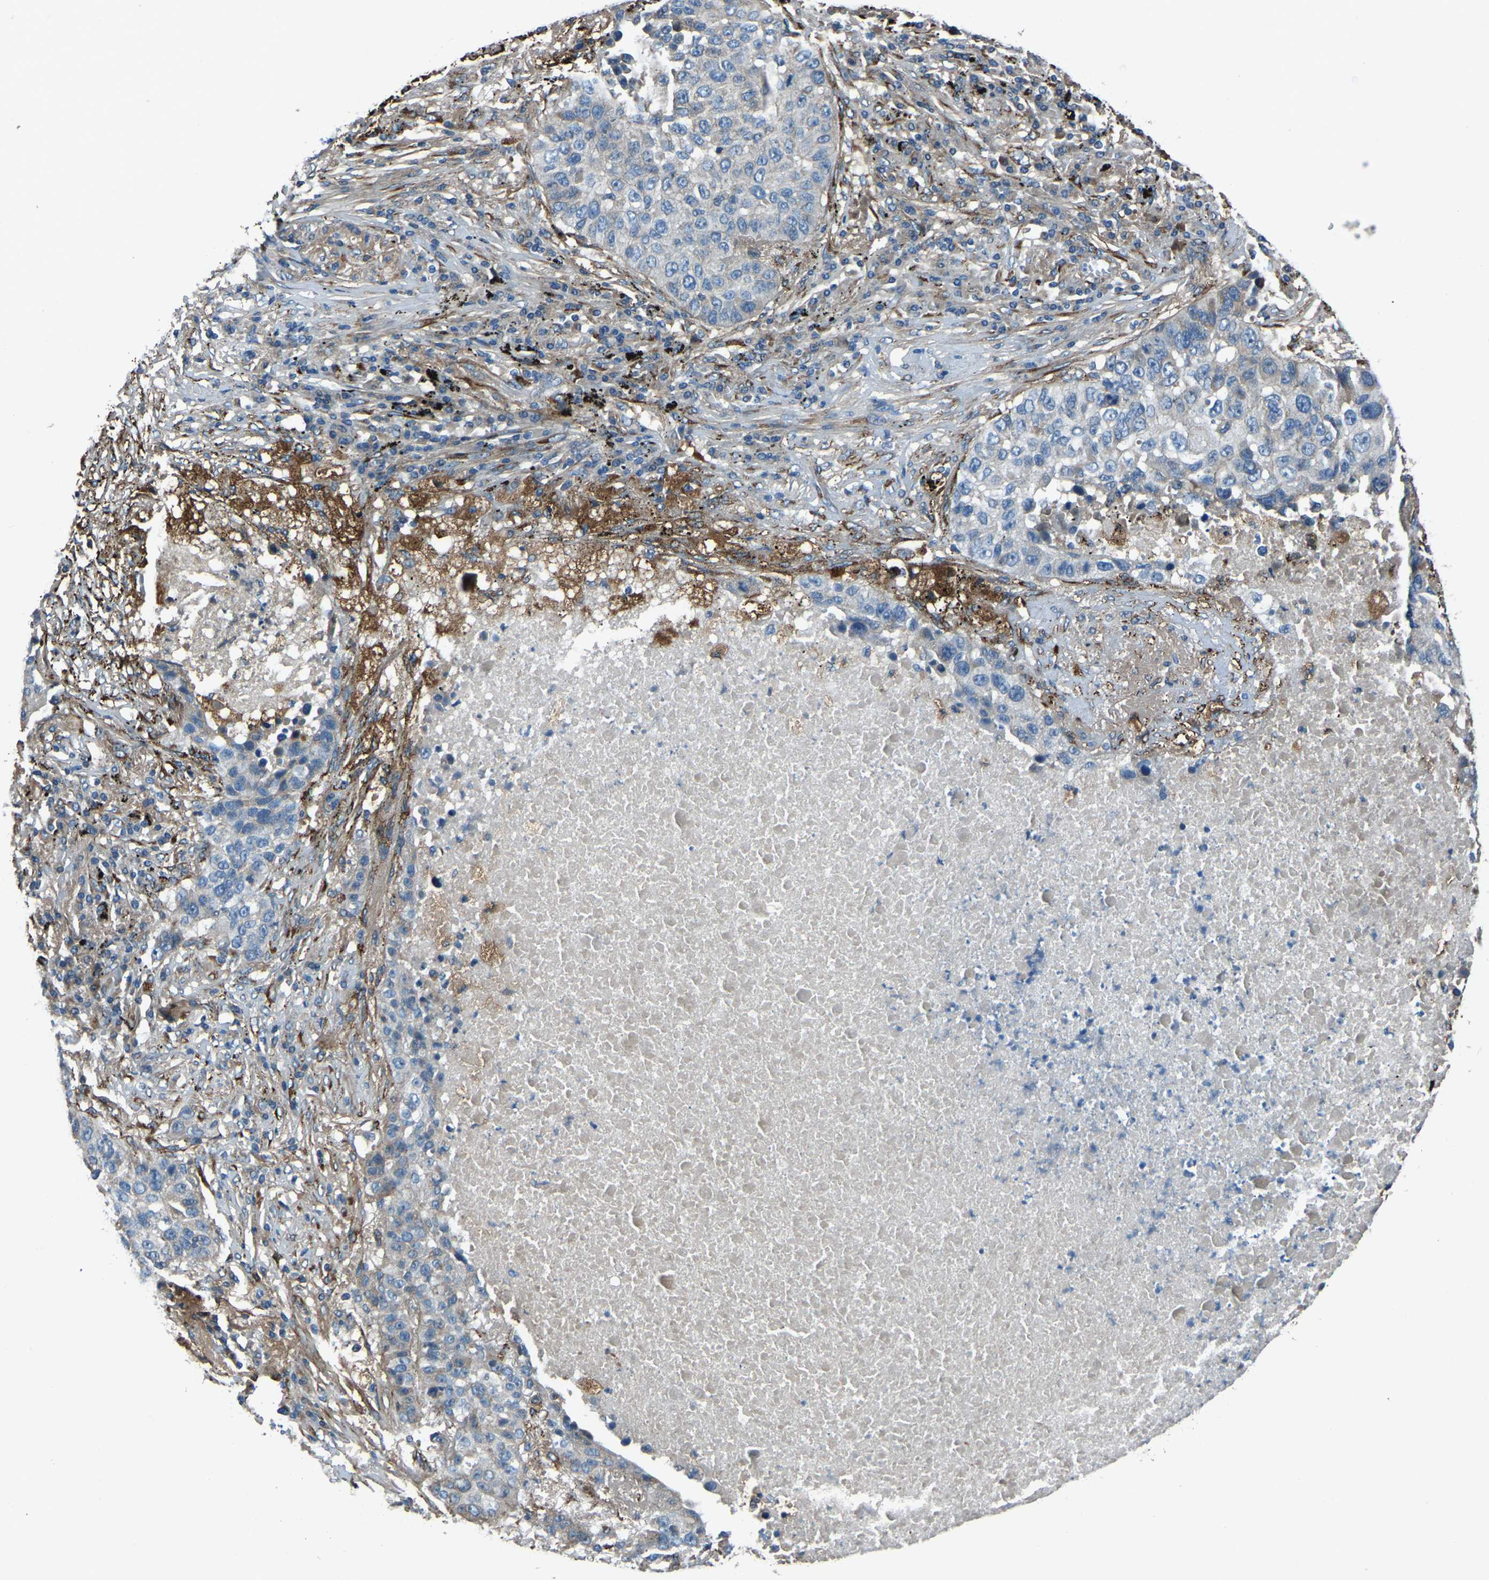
{"staining": {"intensity": "negative", "quantity": "none", "location": "none"}, "tissue": "lung cancer", "cell_type": "Tumor cells", "image_type": "cancer", "snomed": [{"axis": "morphology", "description": "Squamous cell carcinoma, NOS"}, {"axis": "topography", "description": "Lung"}], "caption": "There is no significant staining in tumor cells of lung cancer. (DAB (3,3'-diaminobenzidine) immunohistochemistry with hematoxylin counter stain).", "gene": "COL3A1", "patient": {"sex": "male", "age": 57}}